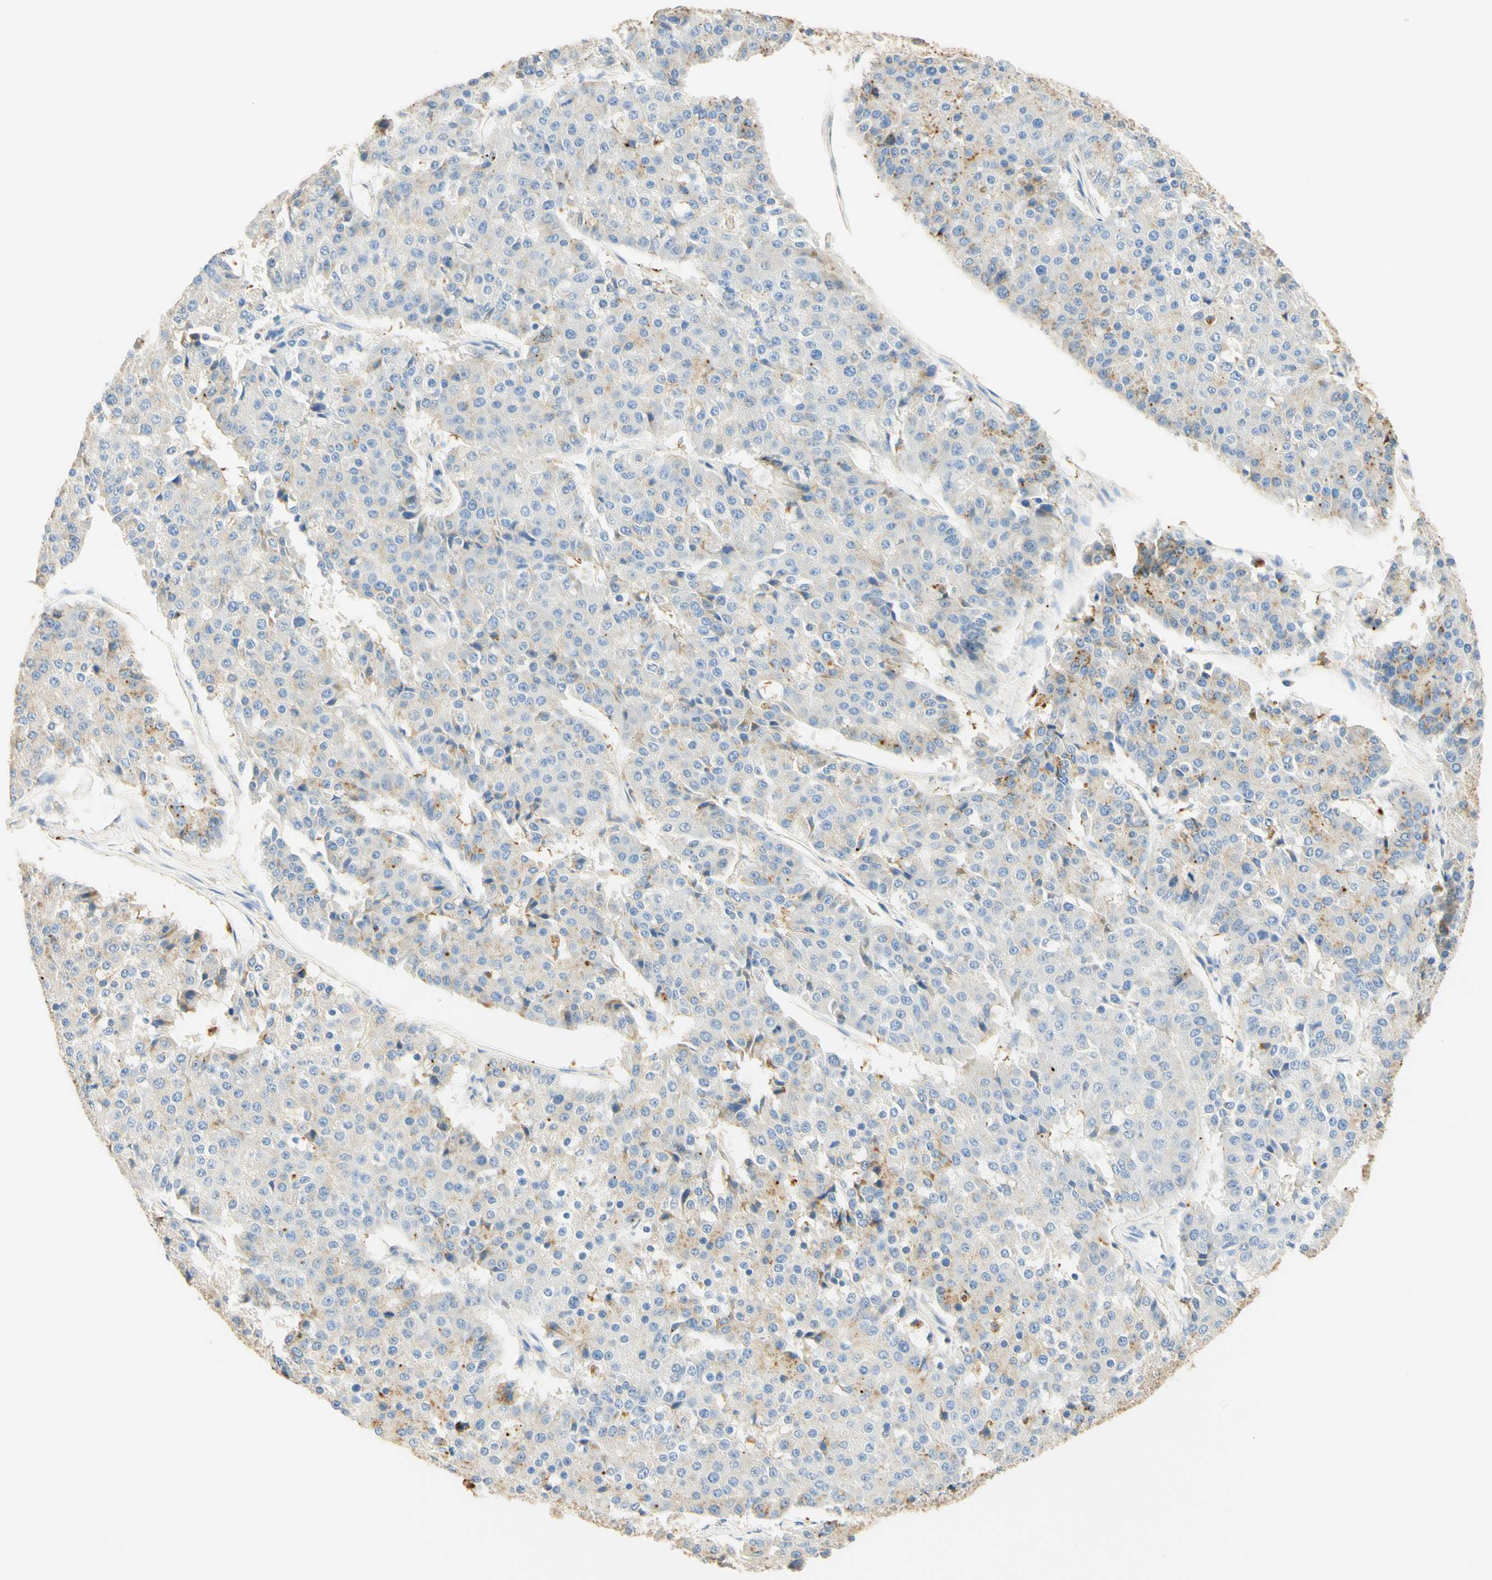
{"staining": {"intensity": "moderate", "quantity": "<25%", "location": "cytoplasmic/membranous"}, "tissue": "pancreatic cancer", "cell_type": "Tumor cells", "image_type": "cancer", "snomed": [{"axis": "morphology", "description": "Adenocarcinoma, NOS"}, {"axis": "topography", "description": "Pancreas"}], "caption": "IHC (DAB) staining of human pancreatic adenocarcinoma demonstrates moderate cytoplasmic/membranous protein positivity in about <25% of tumor cells. Nuclei are stained in blue.", "gene": "CD63", "patient": {"sex": "male", "age": 50}}